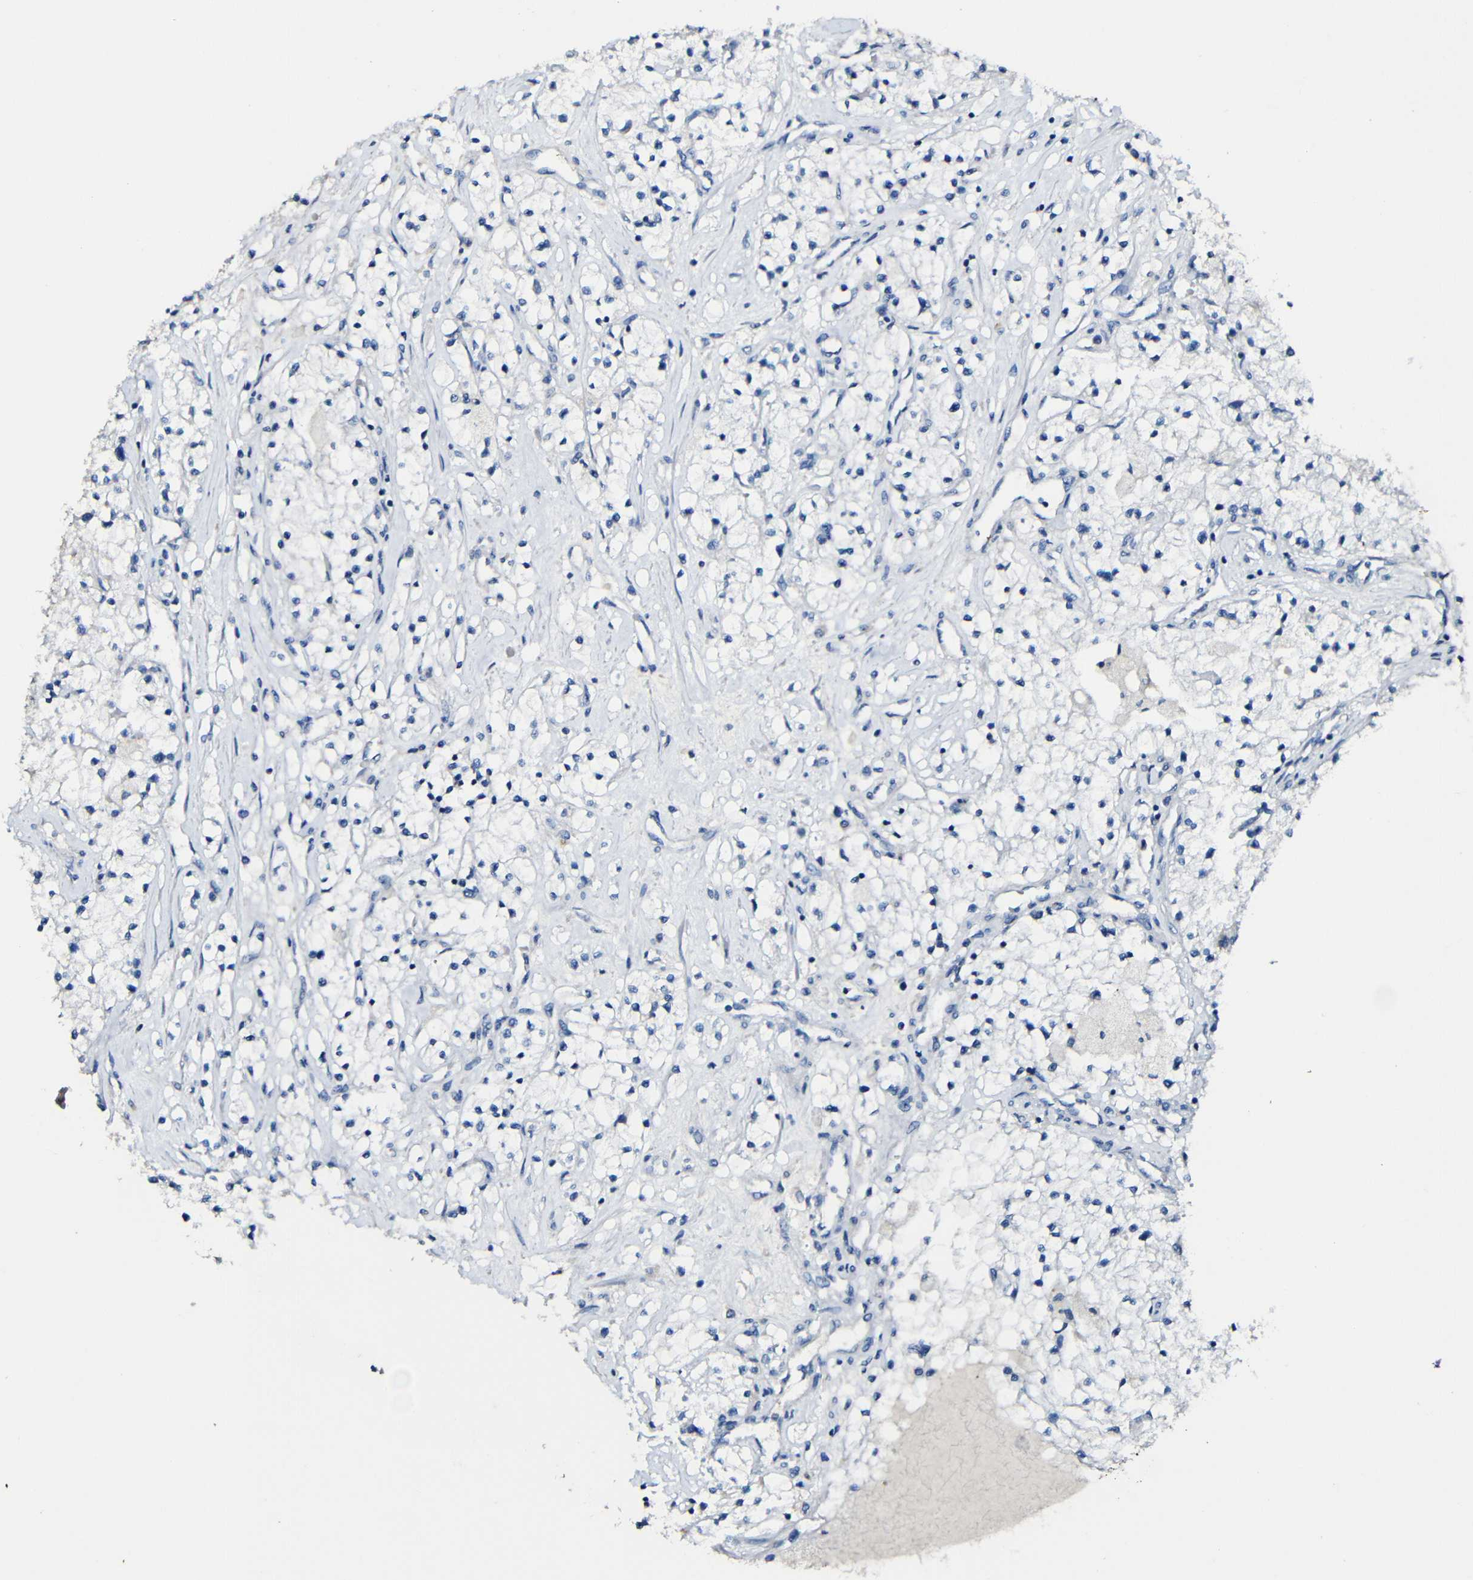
{"staining": {"intensity": "negative", "quantity": "none", "location": "none"}, "tissue": "renal cancer", "cell_type": "Tumor cells", "image_type": "cancer", "snomed": [{"axis": "morphology", "description": "Adenocarcinoma, NOS"}, {"axis": "topography", "description": "Kidney"}], "caption": "Tumor cells are negative for brown protein staining in renal cancer (adenocarcinoma).", "gene": "ACKR2", "patient": {"sex": "male", "age": 68}}